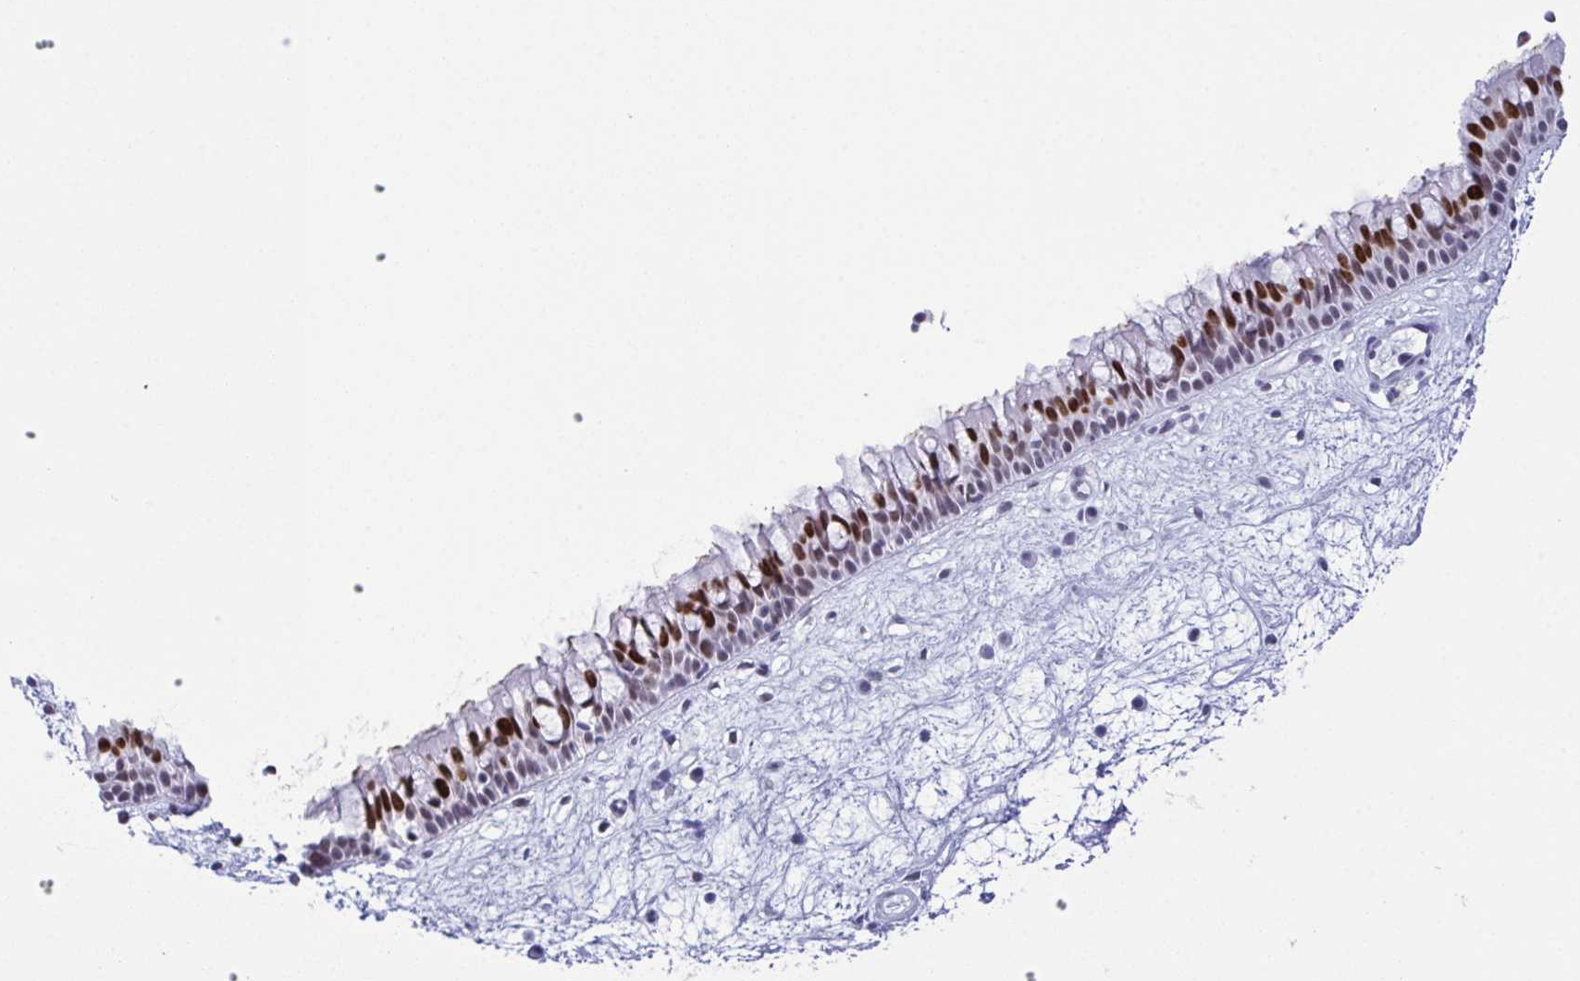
{"staining": {"intensity": "strong", "quantity": "25%-75%", "location": "nuclear"}, "tissue": "nasopharynx", "cell_type": "Respiratory epithelial cells", "image_type": "normal", "snomed": [{"axis": "morphology", "description": "Normal tissue, NOS"}, {"axis": "topography", "description": "Nasopharynx"}], "caption": "Immunohistochemistry (IHC) staining of unremarkable nasopharynx, which demonstrates high levels of strong nuclear positivity in approximately 25%-75% of respiratory epithelial cells indicating strong nuclear protein expression. The staining was performed using DAB (3,3'-diaminobenzidine) (brown) for protein detection and nuclei were counterstained in hematoxylin (blue).", "gene": "SUGP2", "patient": {"sex": "male", "age": 69}}